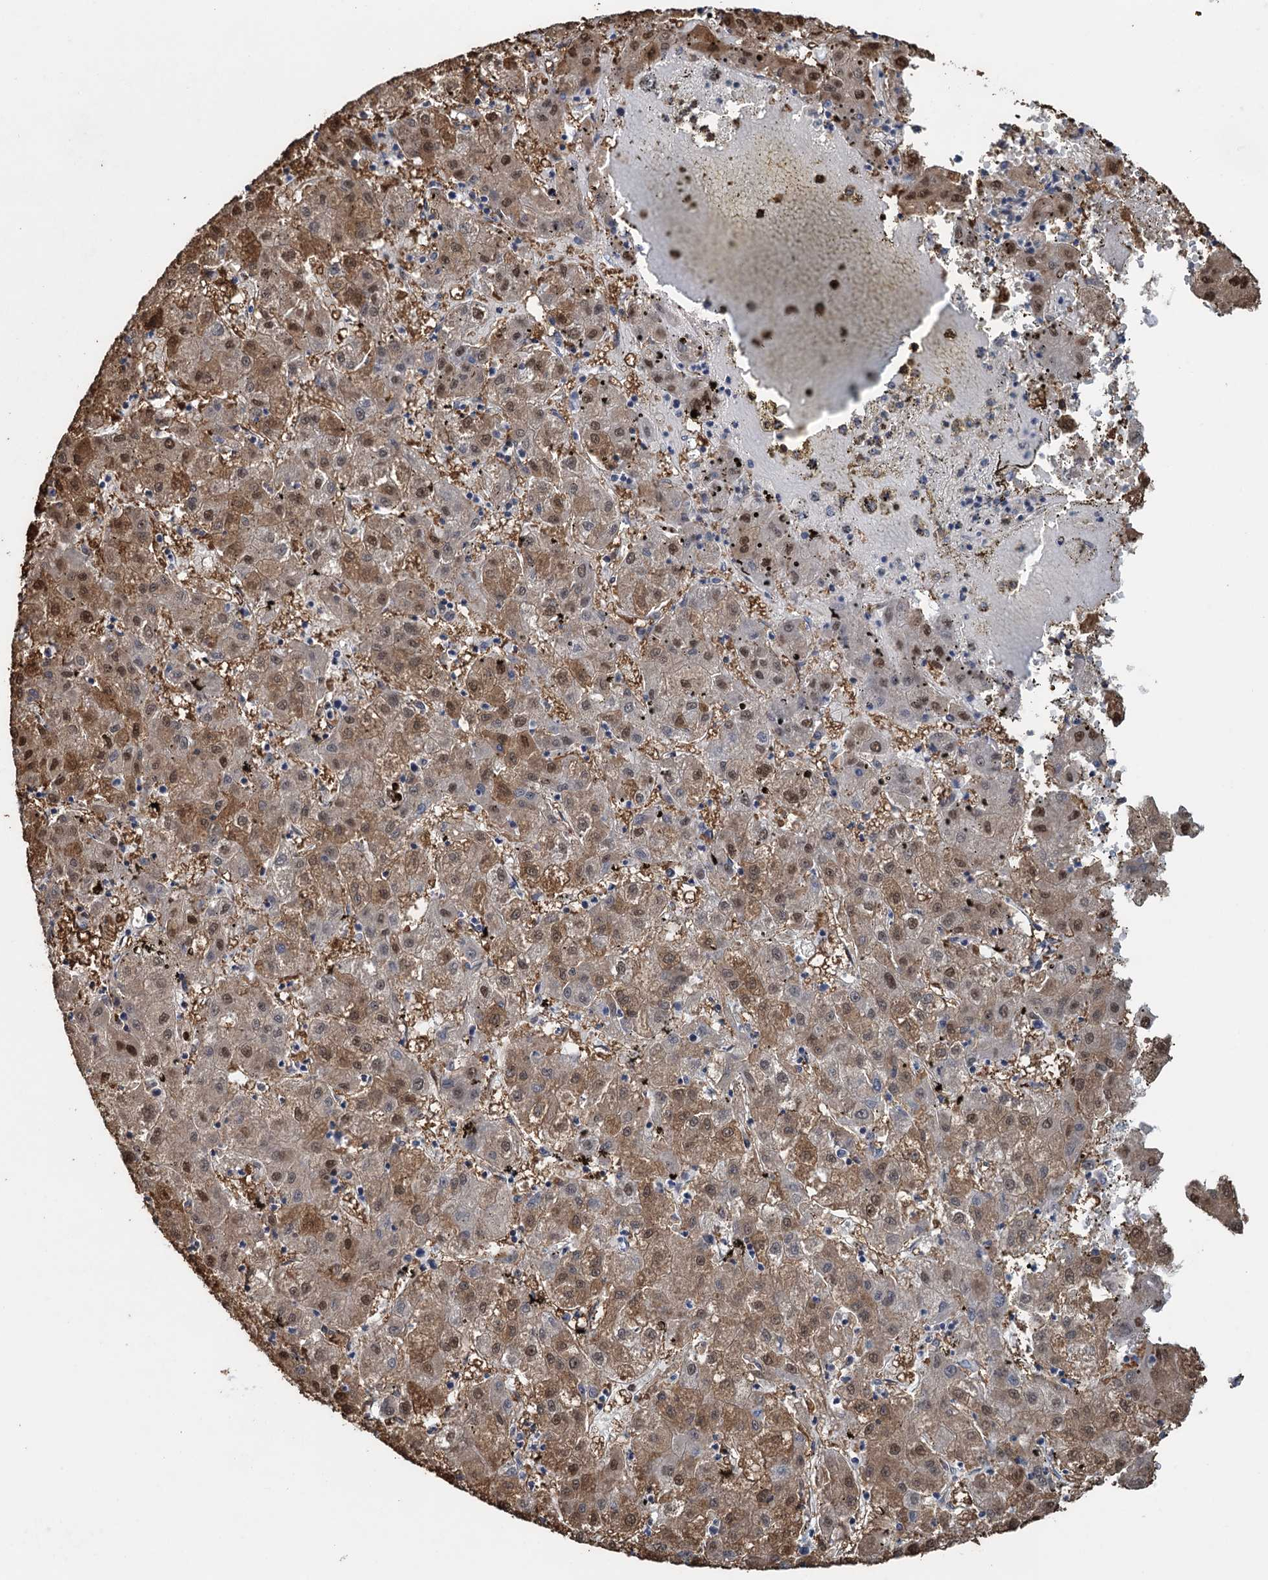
{"staining": {"intensity": "moderate", "quantity": "25%-75%", "location": "cytoplasmic/membranous,nuclear"}, "tissue": "liver cancer", "cell_type": "Tumor cells", "image_type": "cancer", "snomed": [{"axis": "morphology", "description": "Carcinoma, Hepatocellular, NOS"}, {"axis": "topography", "description": "Liver"}], "caption": "IHC staining of liver cancer (hepatocellular carcinoma), which demonstrates medium levels of moderate cytoplasmic/membranous and nuclear positivity in about 25%-75% of tumor cells indicating moderate cytoplasmic/membranous and nuclear protein staining. The staining was performed using DAB (3,3'-diaminobenzidine) (brown) for protein detection and nuclei were counterstained in hematoxylin (blue).", "gene": "TEX35", "patient": {"sex": "male", "age": 72}}